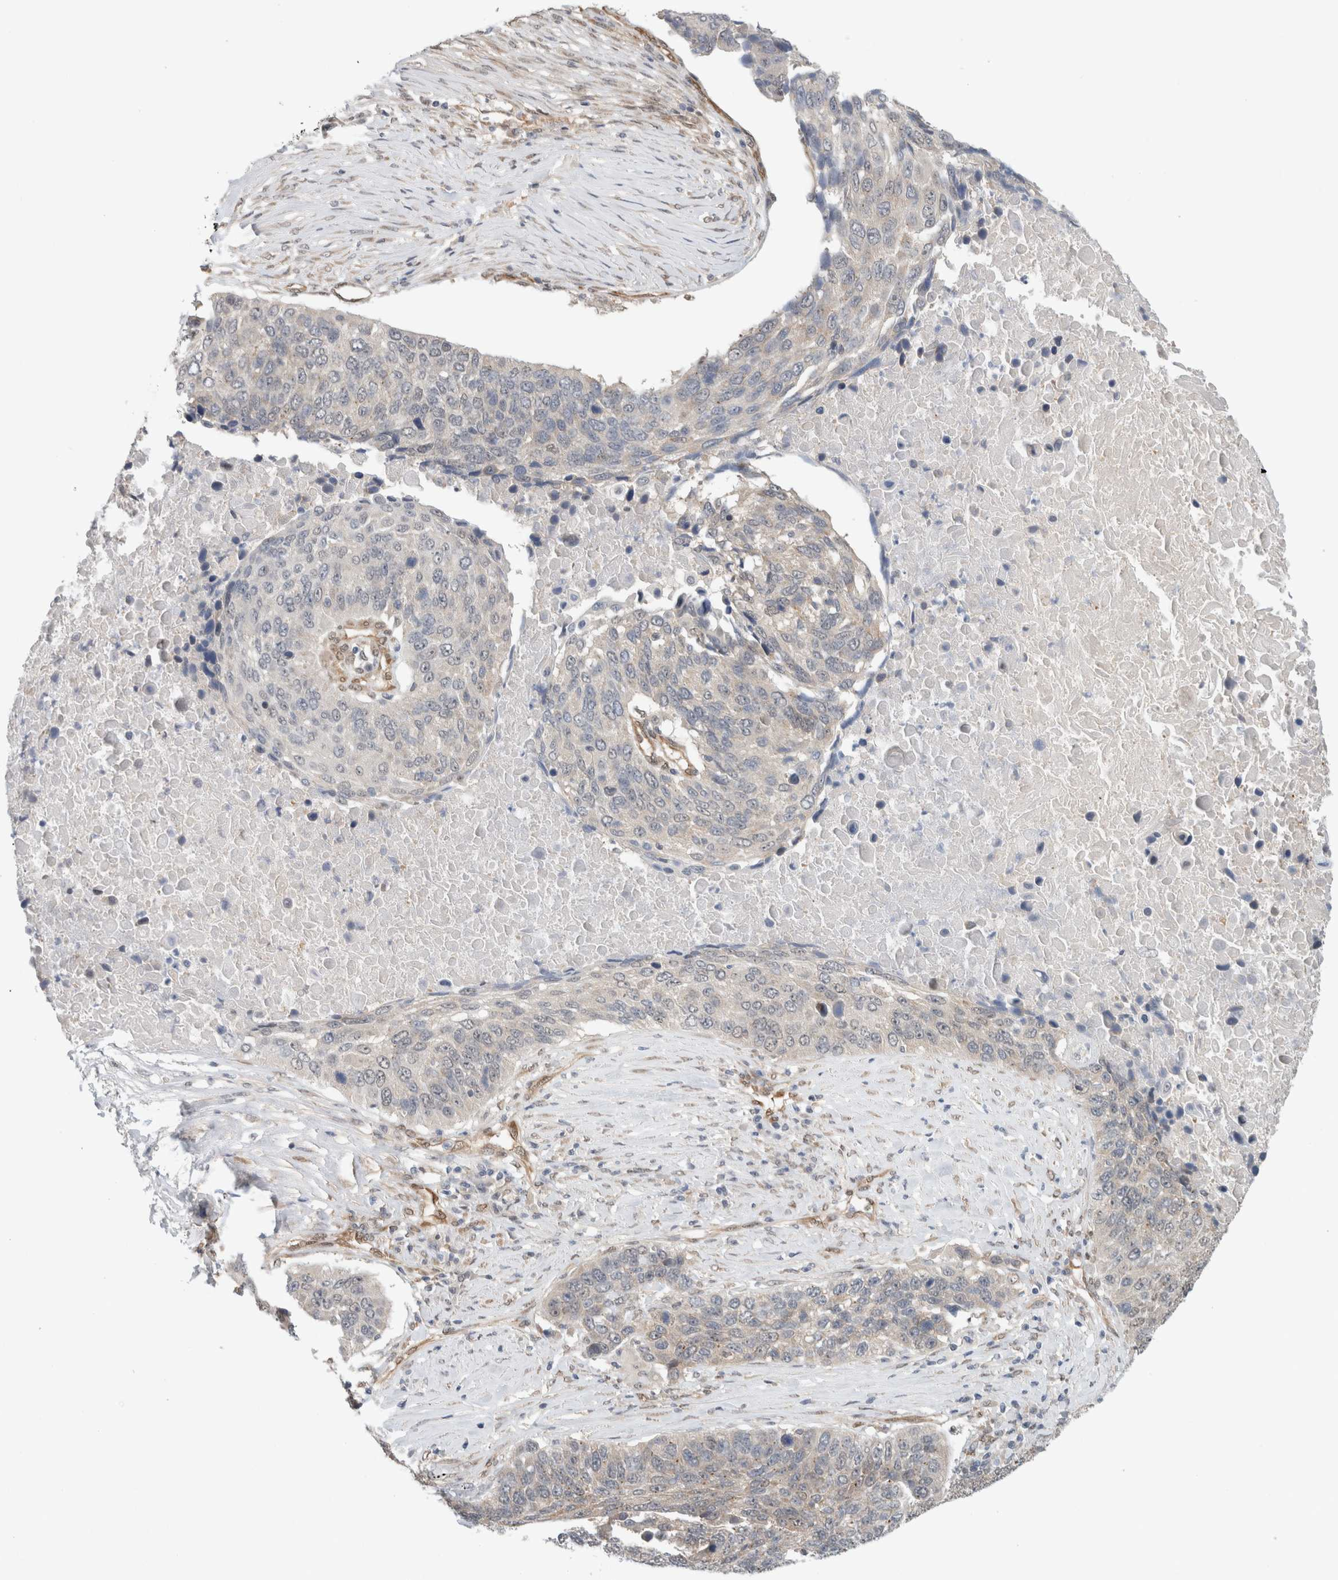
{"staining": {"intensity": "negative", "quantity": "none", "location": "none"}, "tissue": "lung cancer", "cell_type": "Tumor cells", "image_type": "cancer", "snomed": [{"axis": "morphology", "description": "Squamous cell carcinoma, NOS"}, {"axis": "topography", "description": "Lung"}], "caption": "Immunohistochemical staining of human lung cancer (squamous cell carcinoma) reveals no significant expression in tumor cells. (Brightfield microscopy of DAB (3,3'-diaminobenzidine) immunohistochemistry at high magnification).", "gene": "EIF4G3", "patient": {"sex": "male", "age": 66}}